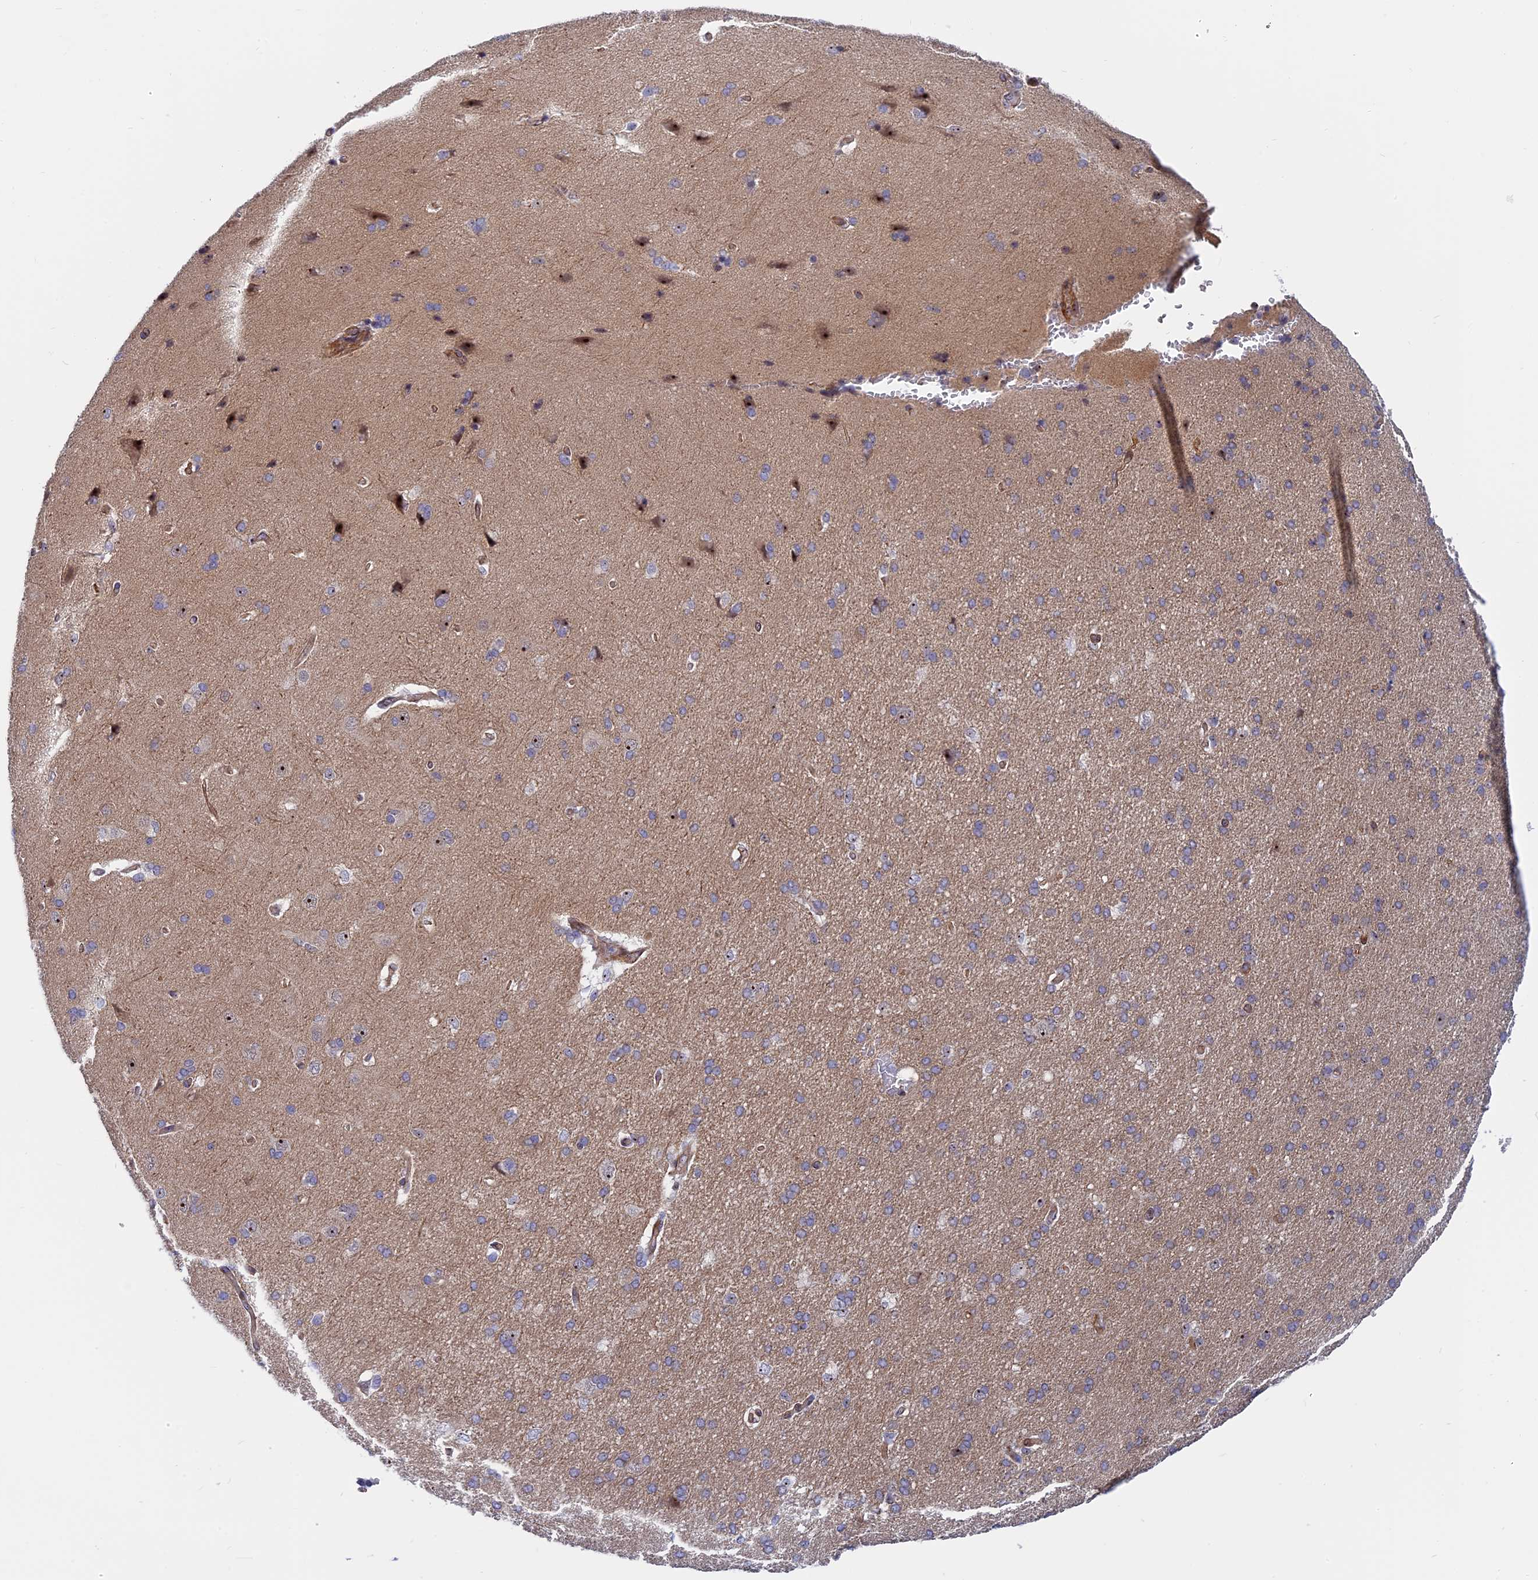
{"staining": {"intensity": "moderate", "quantity": ">75%", "location": "cytoplasmic/membranous"}, "tissue": "cerebral cortex", "cell_type": "Endothelial cells", "image_type": "normal", "snomed": [{"axis": "morphology", "description": "Normal tissue, NOS"}, {"axis": "topography", "description": "Cerebral cortex"}], "caption": "Immunohistochemistry (IHC) of unremarkable cerebral cortex shows medium levels of moderate cytoplasmic/membranous expression in about >75% of endothelial cells.", "gene": "DBNDD1", "patient": {"sex": "male", "age": 62}}